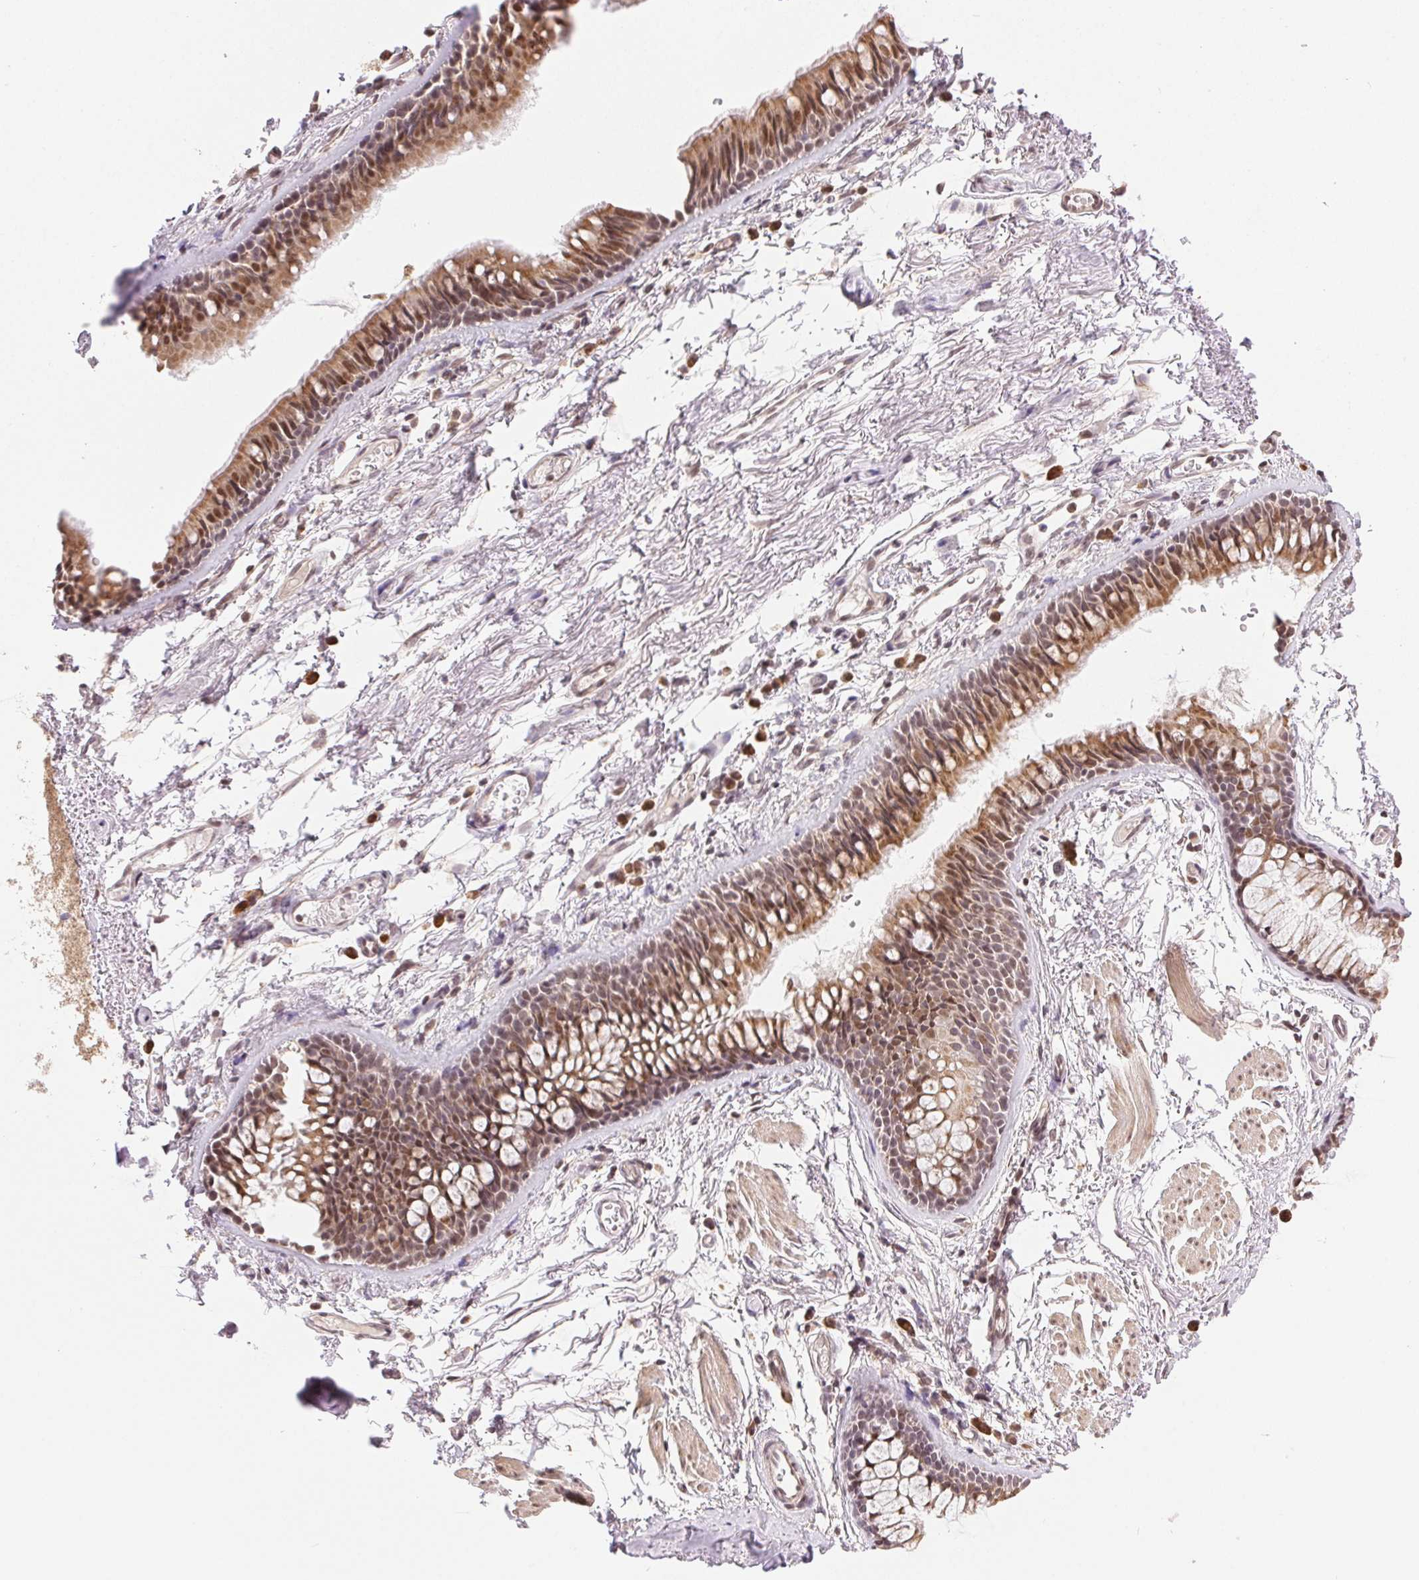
{"staining": {"intensity": "moderate", "quantity": "25%-75%", "location": "nuclear"}, "tissue": "adipose tissue", "cell_type": "Adipocytes", "image_type": "normal", "snomed": [{"axis": "morphology", "description": "Normal tissue, NOS"}, {"axis": "topography", "description": "Cartilage tissue"}, {"axis": "topography", "description": "Bronchus"}], "caption": "Protein staining demonstrates moderate nuclear expression in about 25%-75% of adipocytes in normal adipose tissue.", "gene": "PIWIL4", "patient": {"sex": "female", "age": 79}}